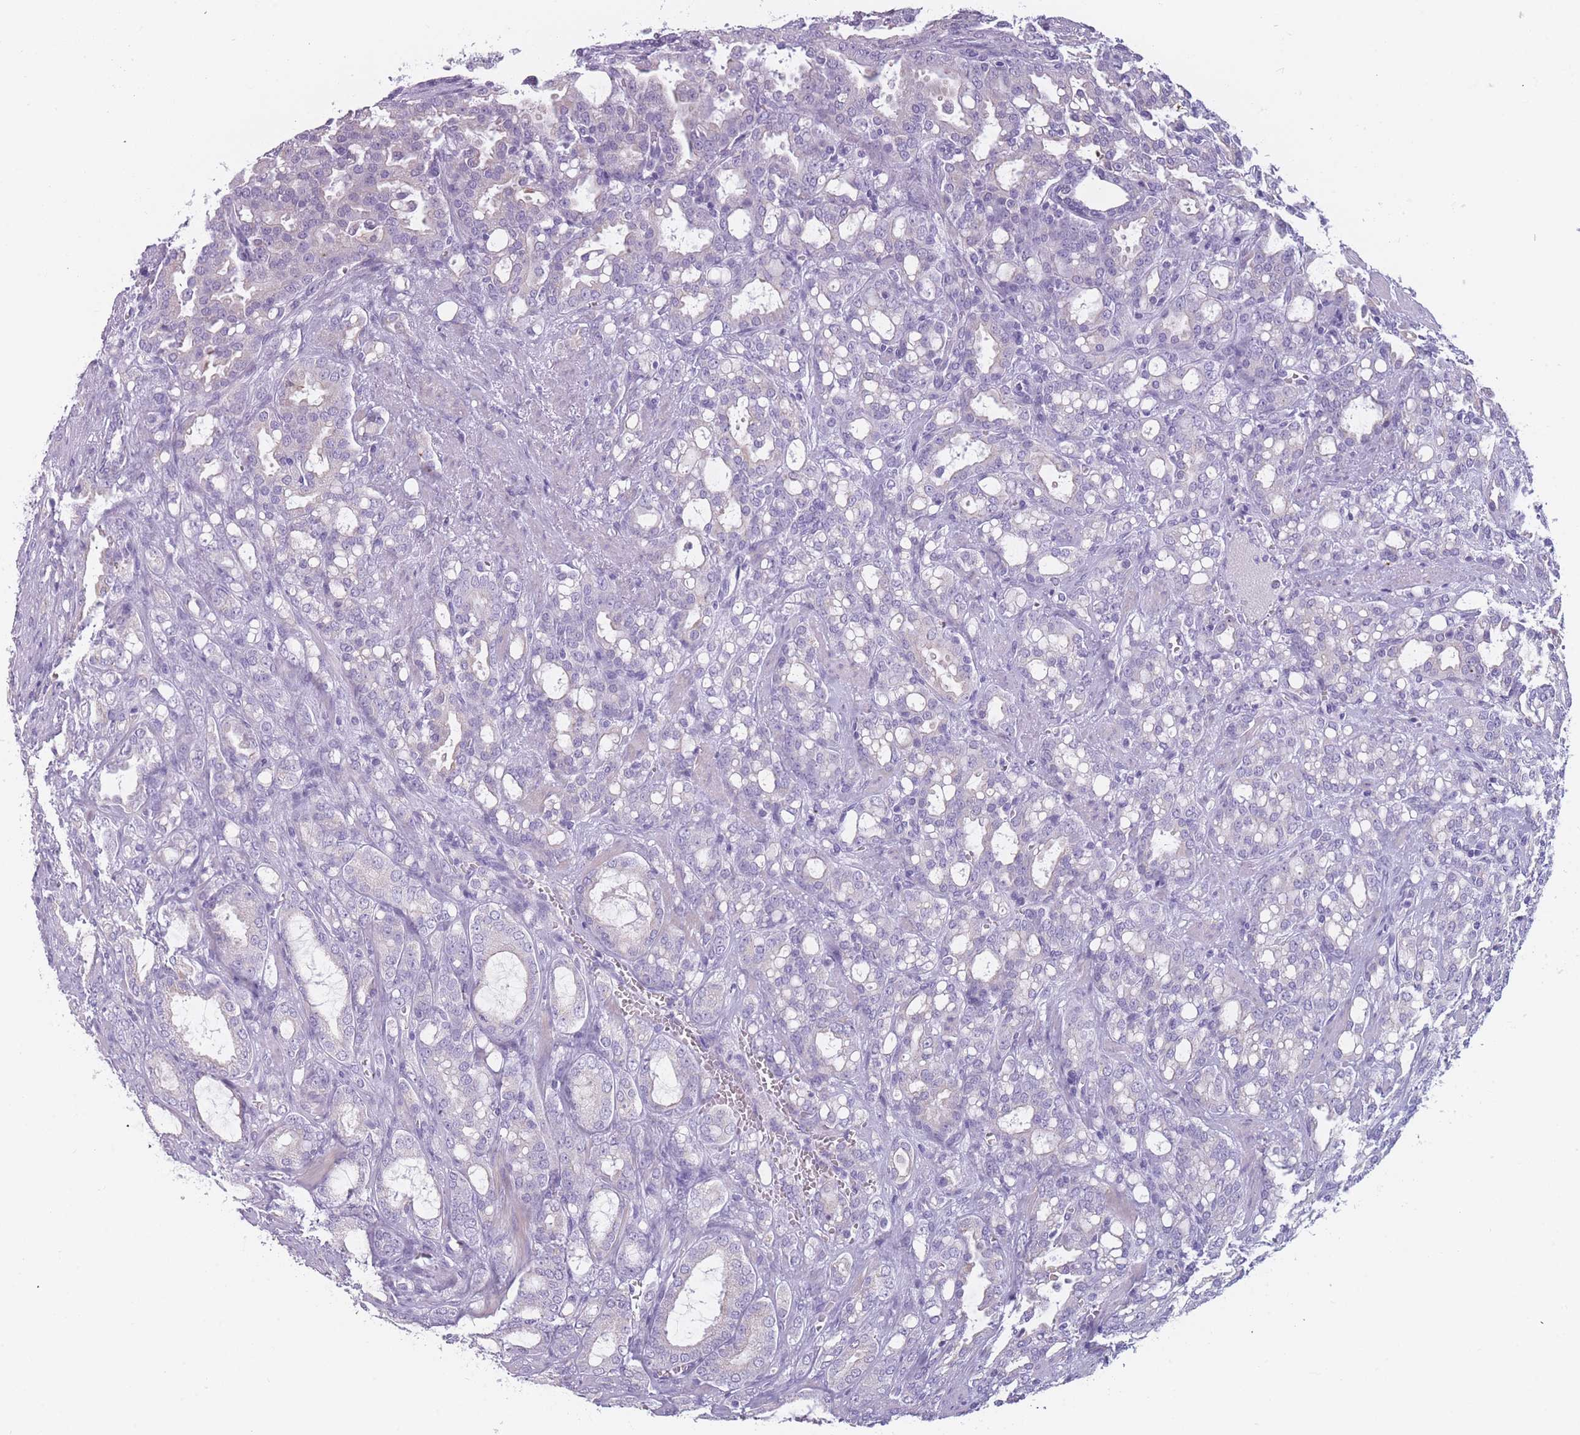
{"staining": {"intensity": "negative", "quantity": "none", "location": "none"}, "tissue": "prostate cancer", "cell_type": "Tumor cells", "image_type": "cancer", "snomed": [{"axis": "morphology", "description": "Adenocarcinoma, High grade"}, {"axis": "topography", "description": "Prostate"}], "caption": "Protein analysis of prostate high-grade adenocarcinoma demonstrates no significant expression in tumor cells.", "gene": "PPFIA3", "patient": {"sex": "male", "age": 72}}